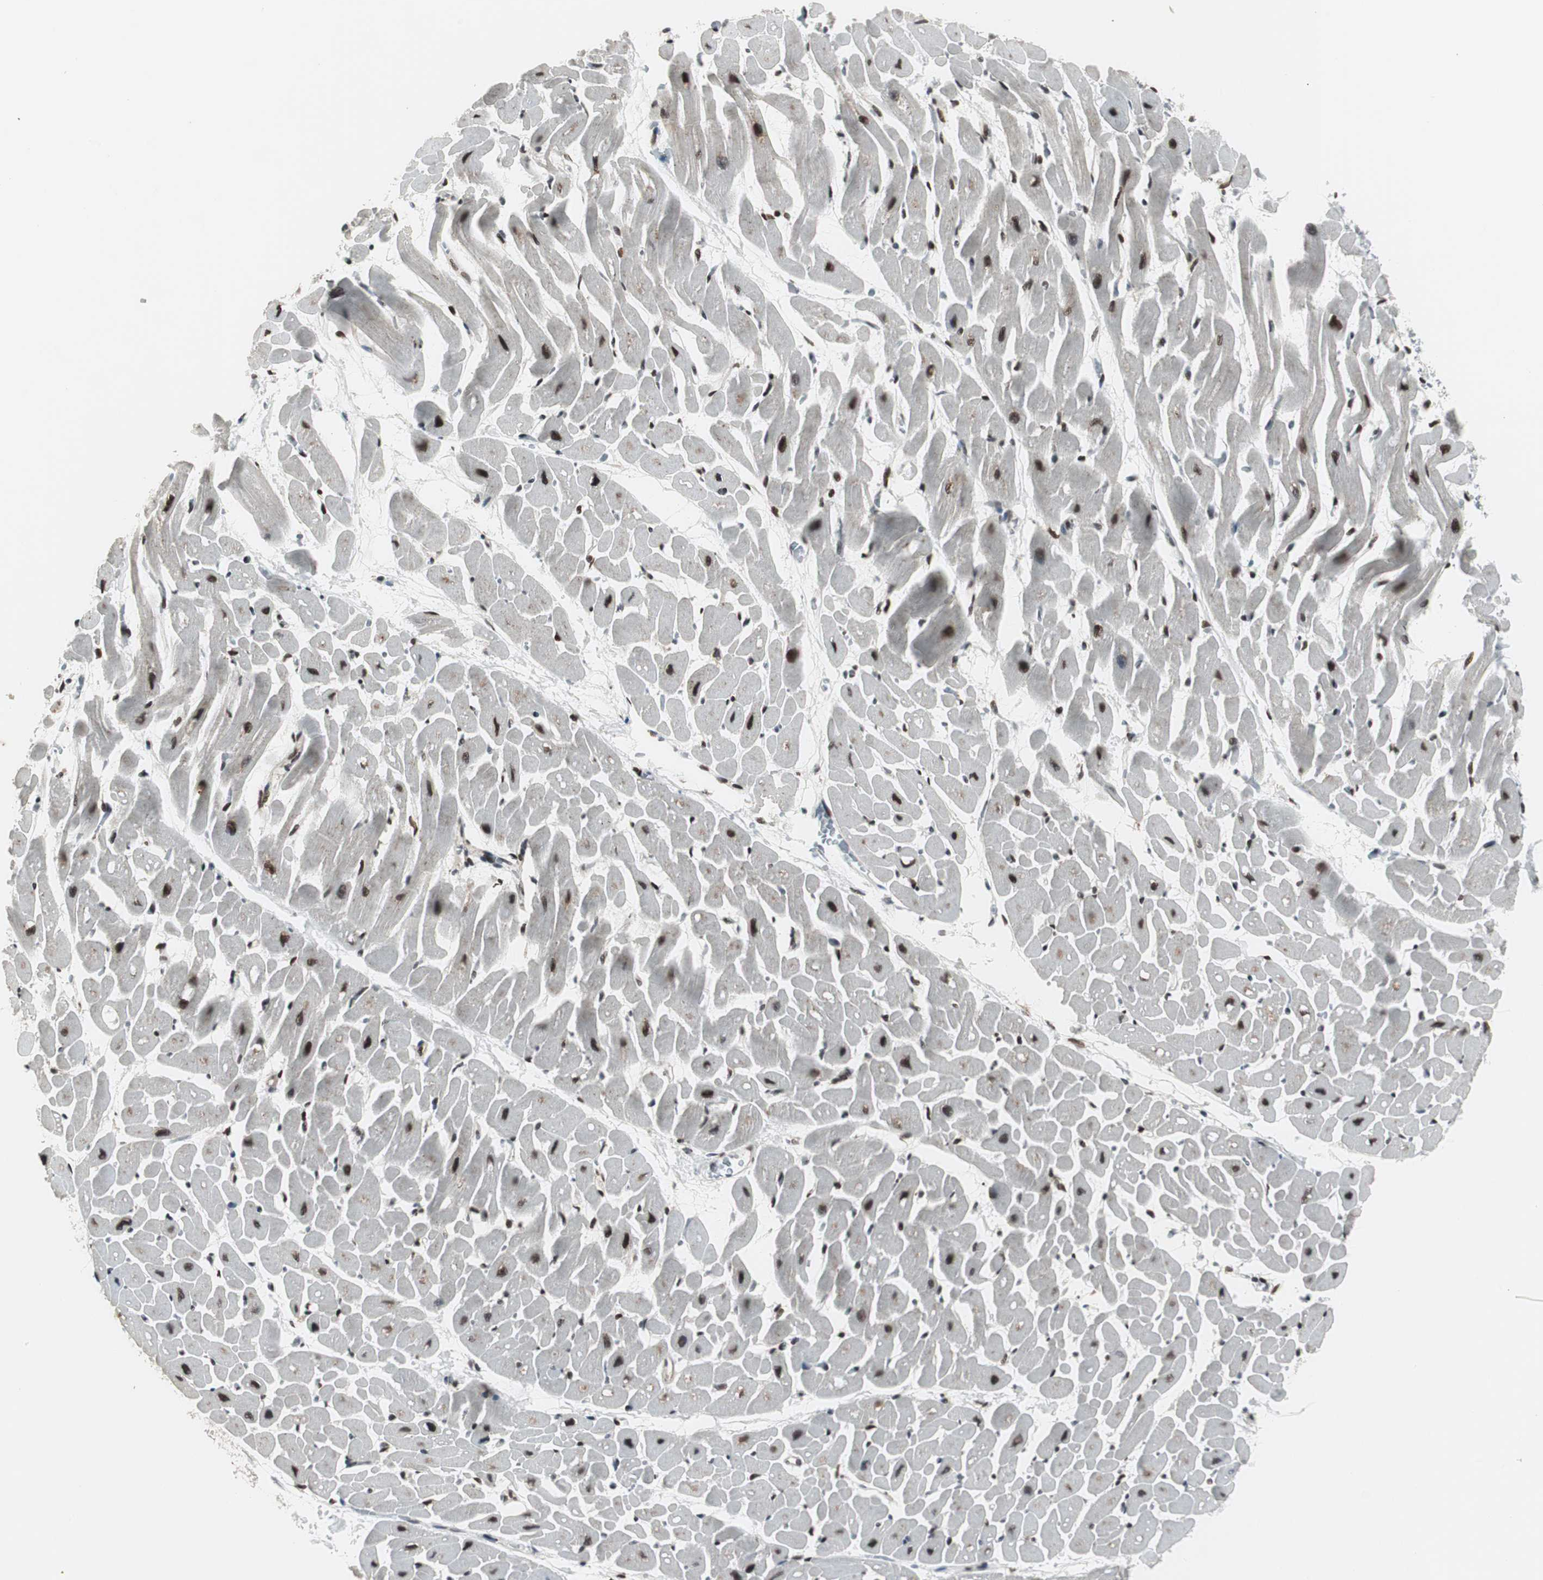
{"staining": {"intensity": "strong", "quantity": ">75%", "location": "nuclear"}, "tissue": "heart muscle", "cell_type": "Cardiomyocytes", "image_type": "normal", "snomed": [{"axis": "morphology", "description": "Normal tissue, NOS"}, {"axis": "topography", "description": "Heart"}], "caption": "The image exhibits a brown stain indicating the presence of a protein in the nuclear of cardiomyocytes in heart muscle. The staining is performed using DAB brown chromogen to label protein expression. The nuclei are counter-stained blue using hematoxylin.", "gene": "CDK9", "patient": {"sex": "male", "age": 45}}